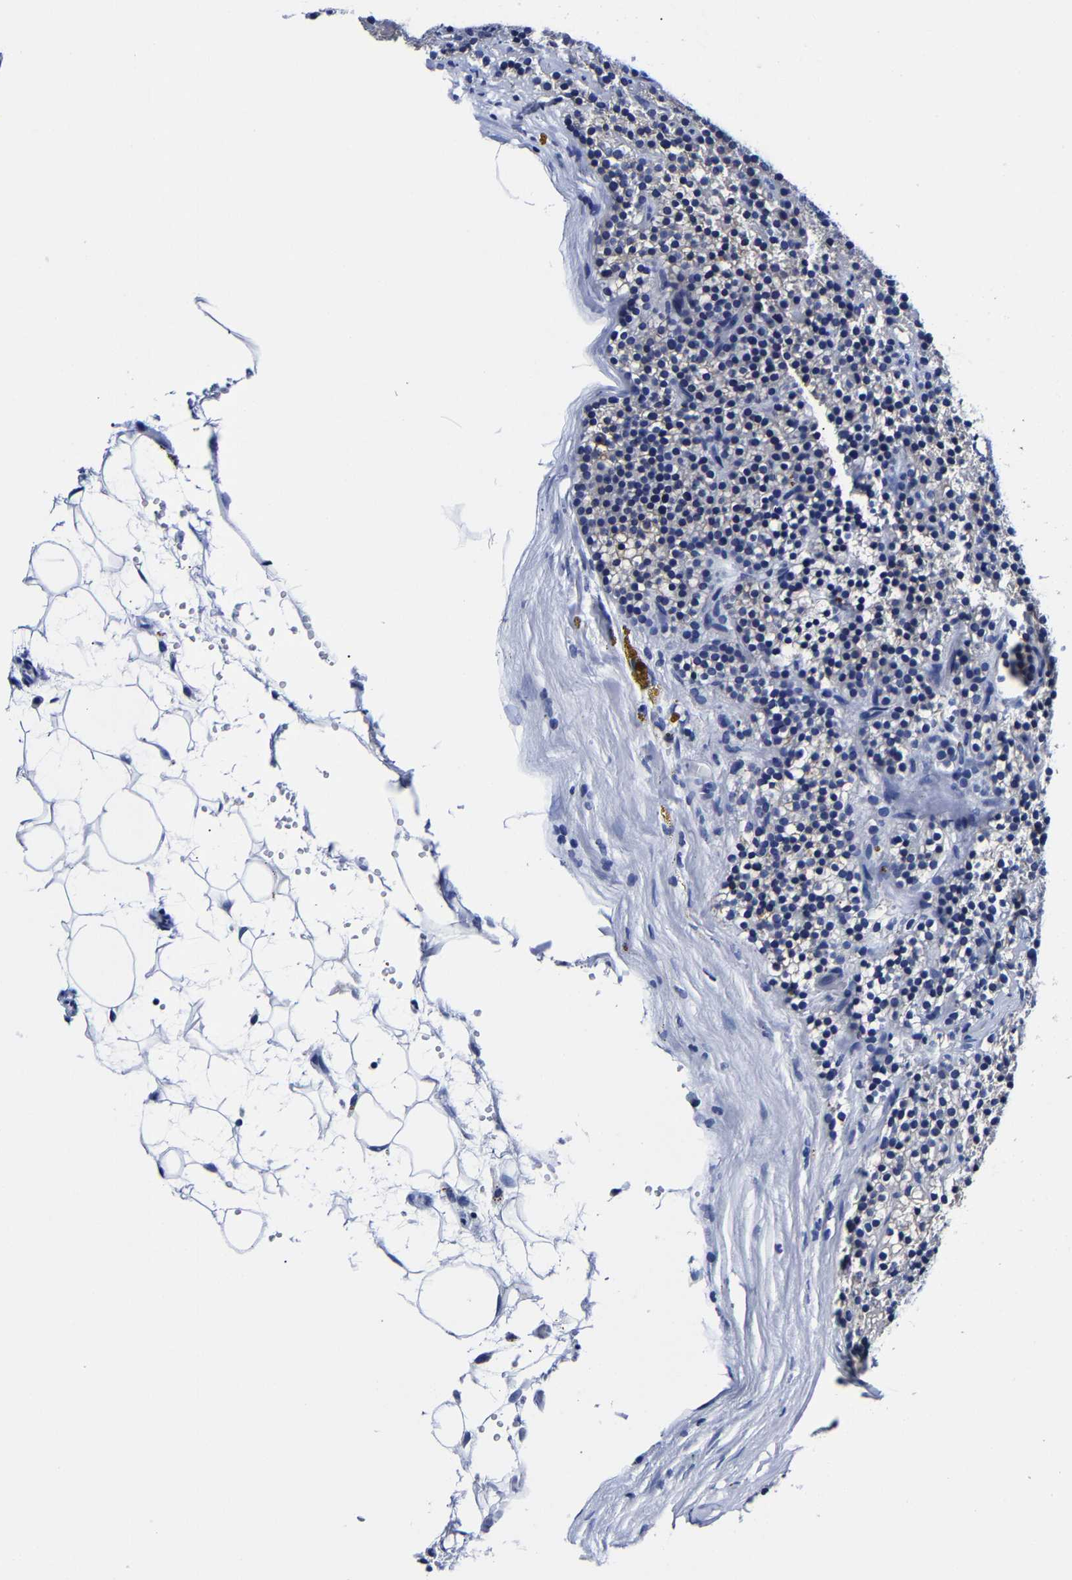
{"staining": {"intensity": "negative", "quantity": "none", "location": "none"}, "tissue": "parathyroid gland", "cell_type": "Glandular cells", "image_type": "normal", "snomed": [{"axis": "morphology", "description": "Normal tissue, NOS"}, {"axis": "morphology", "description": "Adenoma, NOS"}, {"axis": "topography", "description": "Parathyroid gland"}], "caption": "IHC of normal human parathyroid gland exhibits no positivity in glandular cells.", "gene": "CPA2", "patient": {"sex": "male", "age": 75}}